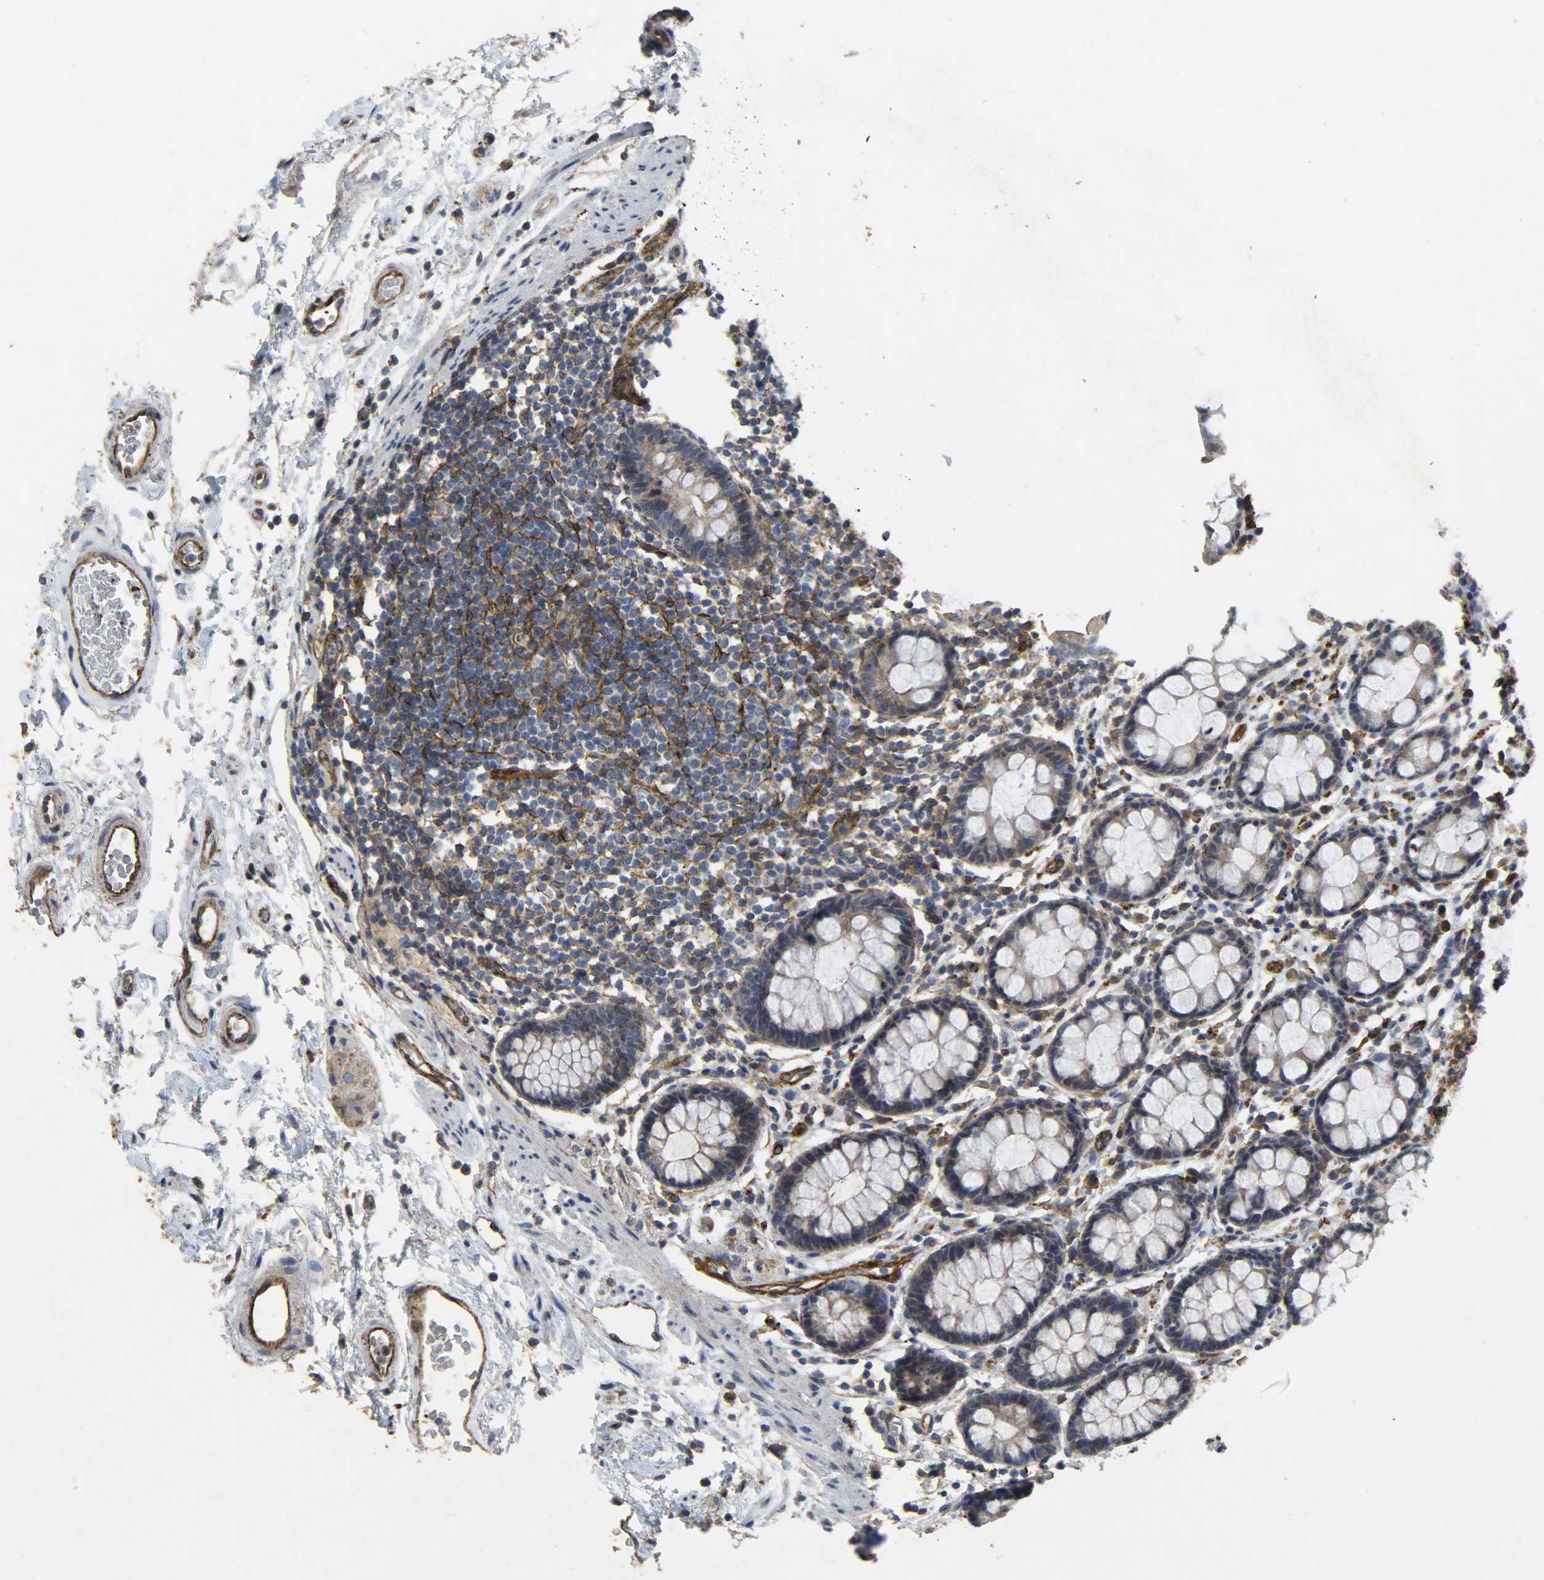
{"staining": {"intensity": "weak", "quantity": "25%-75%", "location": "cytoplasmic/membranous"}, "tissue": "rectum", "cell_type": "Glandular cells", "image_type": "normal", "snomed": [{"axis": "morphology", "description": "Normal tissue, NOS"}, {"axis": "topography", "description": "Rectum"}], "caption": "Rectum stained with DAB immunohistochemistry reveals low levels of weak cytoplasmic/membranous staining in about 25%-75% of glandular cells.", "gene": "TPM4", "patient": {"sex": "male", "age": 92}}